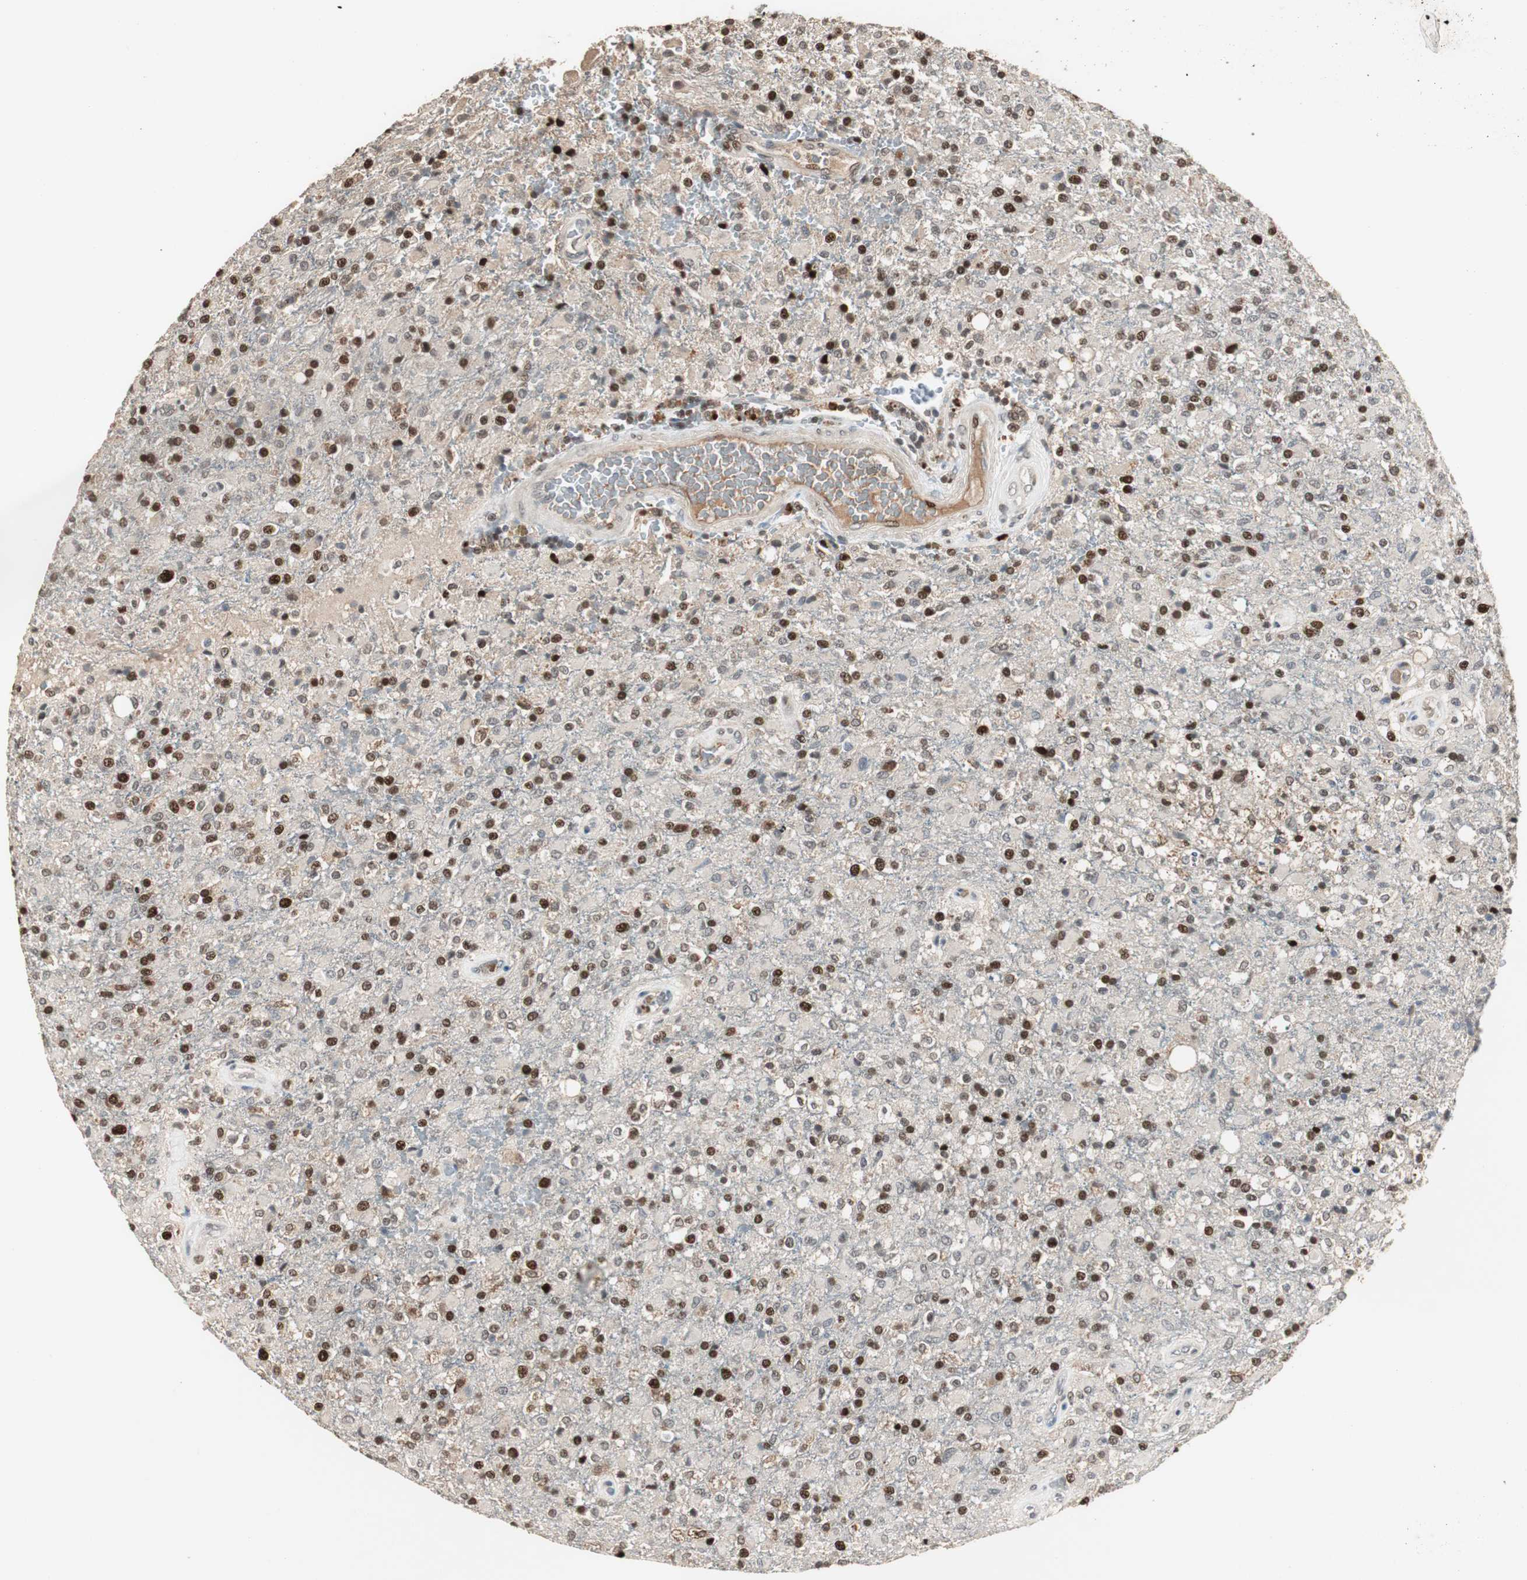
{"staining": {"intensity": "strong", "quantity": "25%-75%", "location": "nuclear"}, "tissue": "glioma", "cell_type": "Tumor cells", "image_type": "cancer", "snomed": [{"axis": "morphology", "description": "Glioma, malignant, High grade"}, {"axis": "topography", "description": "Brain"}], "caption": "Human glioma stained with a protein marker shows strong staining in tumor cells.", "gene": "FEN1", "patient": {"sex": "male", "age": 71}}